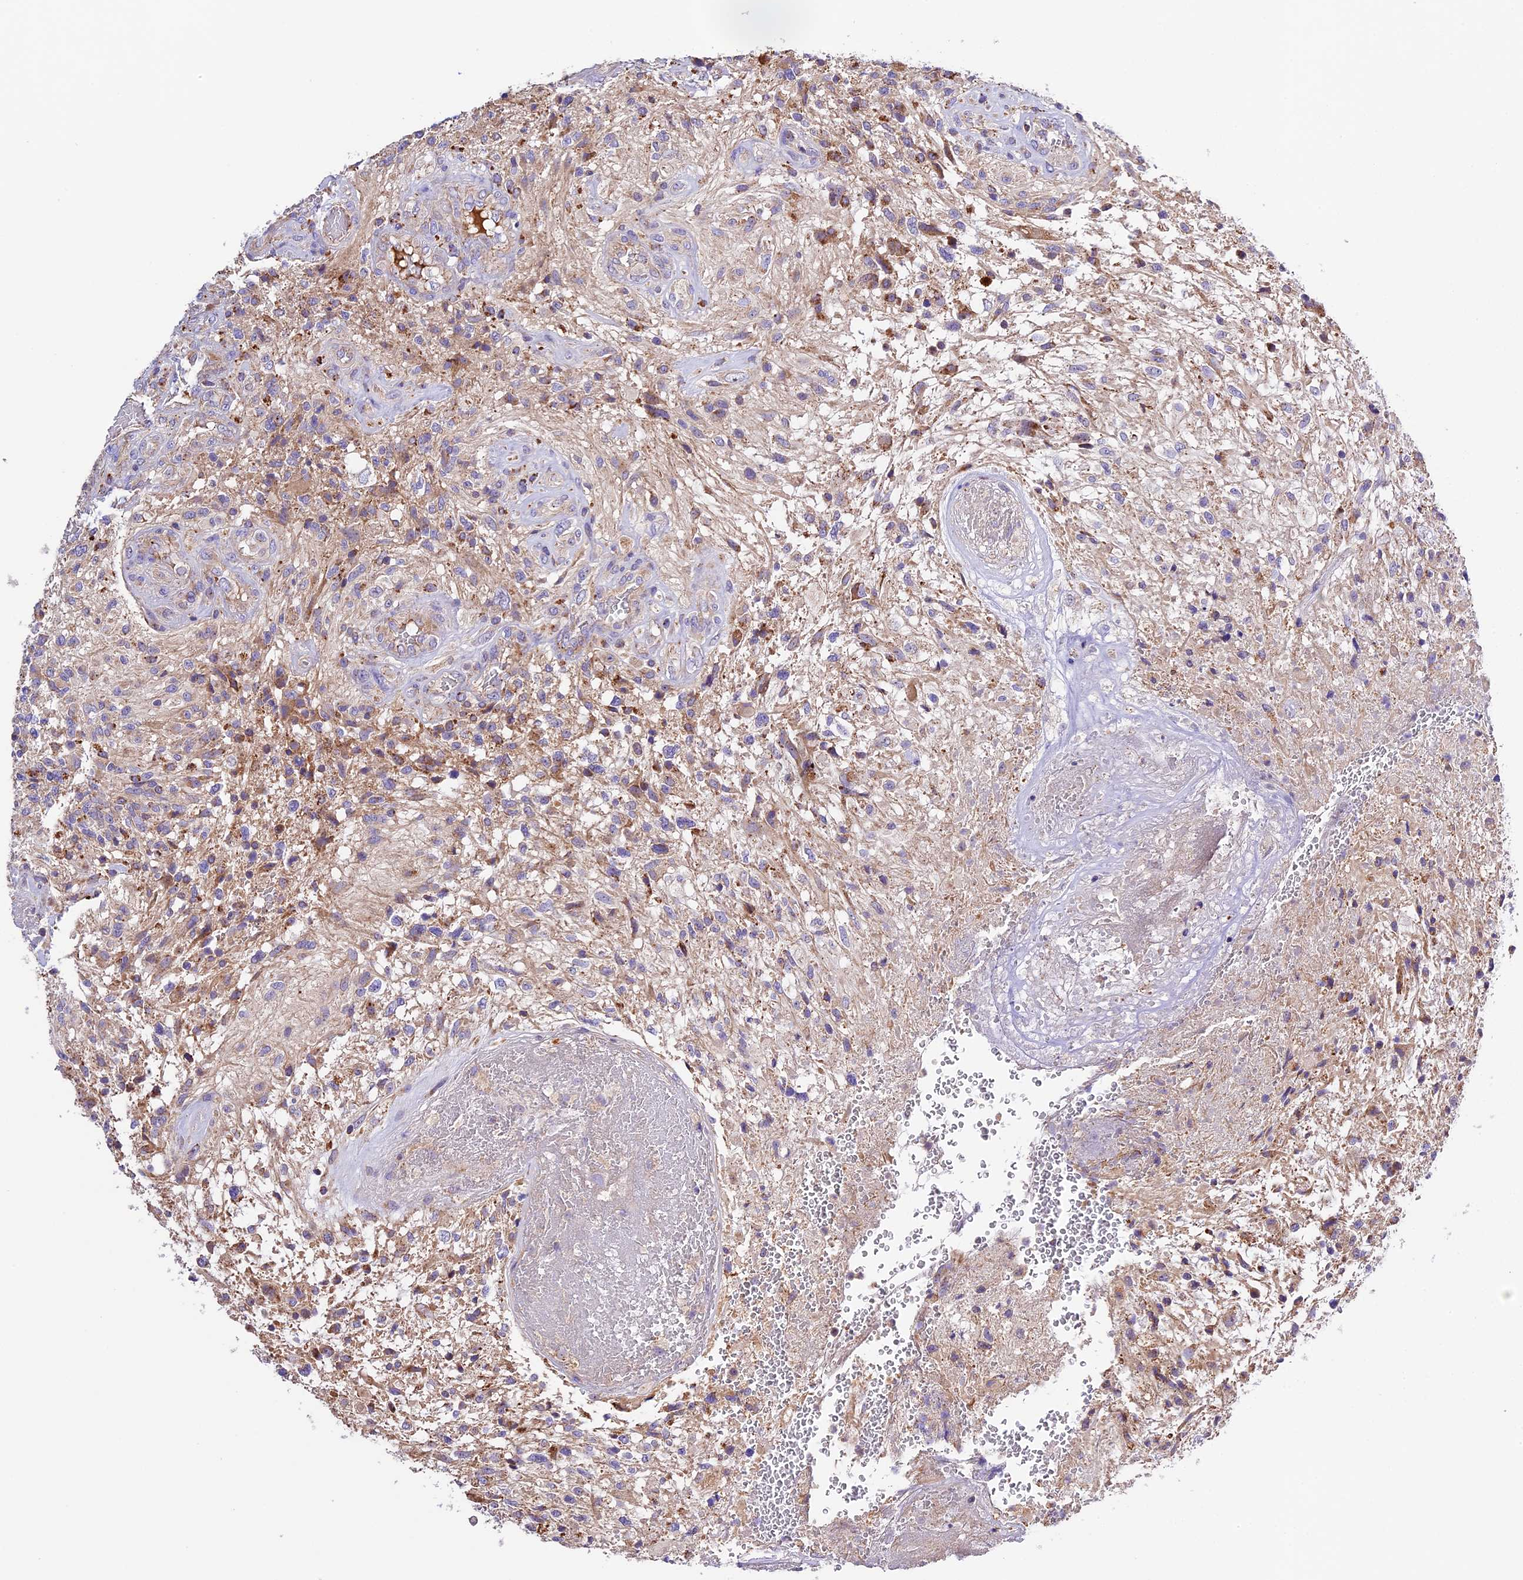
{"staining": {"intensity": "moderate", "quantity": "<25%", "location": "cytoplasmic/membranous"}, "tissue": "glioma", "cell_type": "Tumor cells", "image_type": "cancer", "snomed": [{"axis": "morphology", "description": "Glioma, malignant, High grade"}, {"axis": "topography", "description": "Brain"}], "caption": "IHC staining of malignant high-grade glioma, which demonstrates low levels of moderate cytoplasmic/membranous staining in about <25% of tumor cells indicating moderate cytoplasmic/membranous protein positivity. The staining was performed using DAB (brown) for protein detection and nuclei were counterstained in hematoxylin (blue).", "gene": "METTL22", "patient": {"sex": "male", "age": 56}}